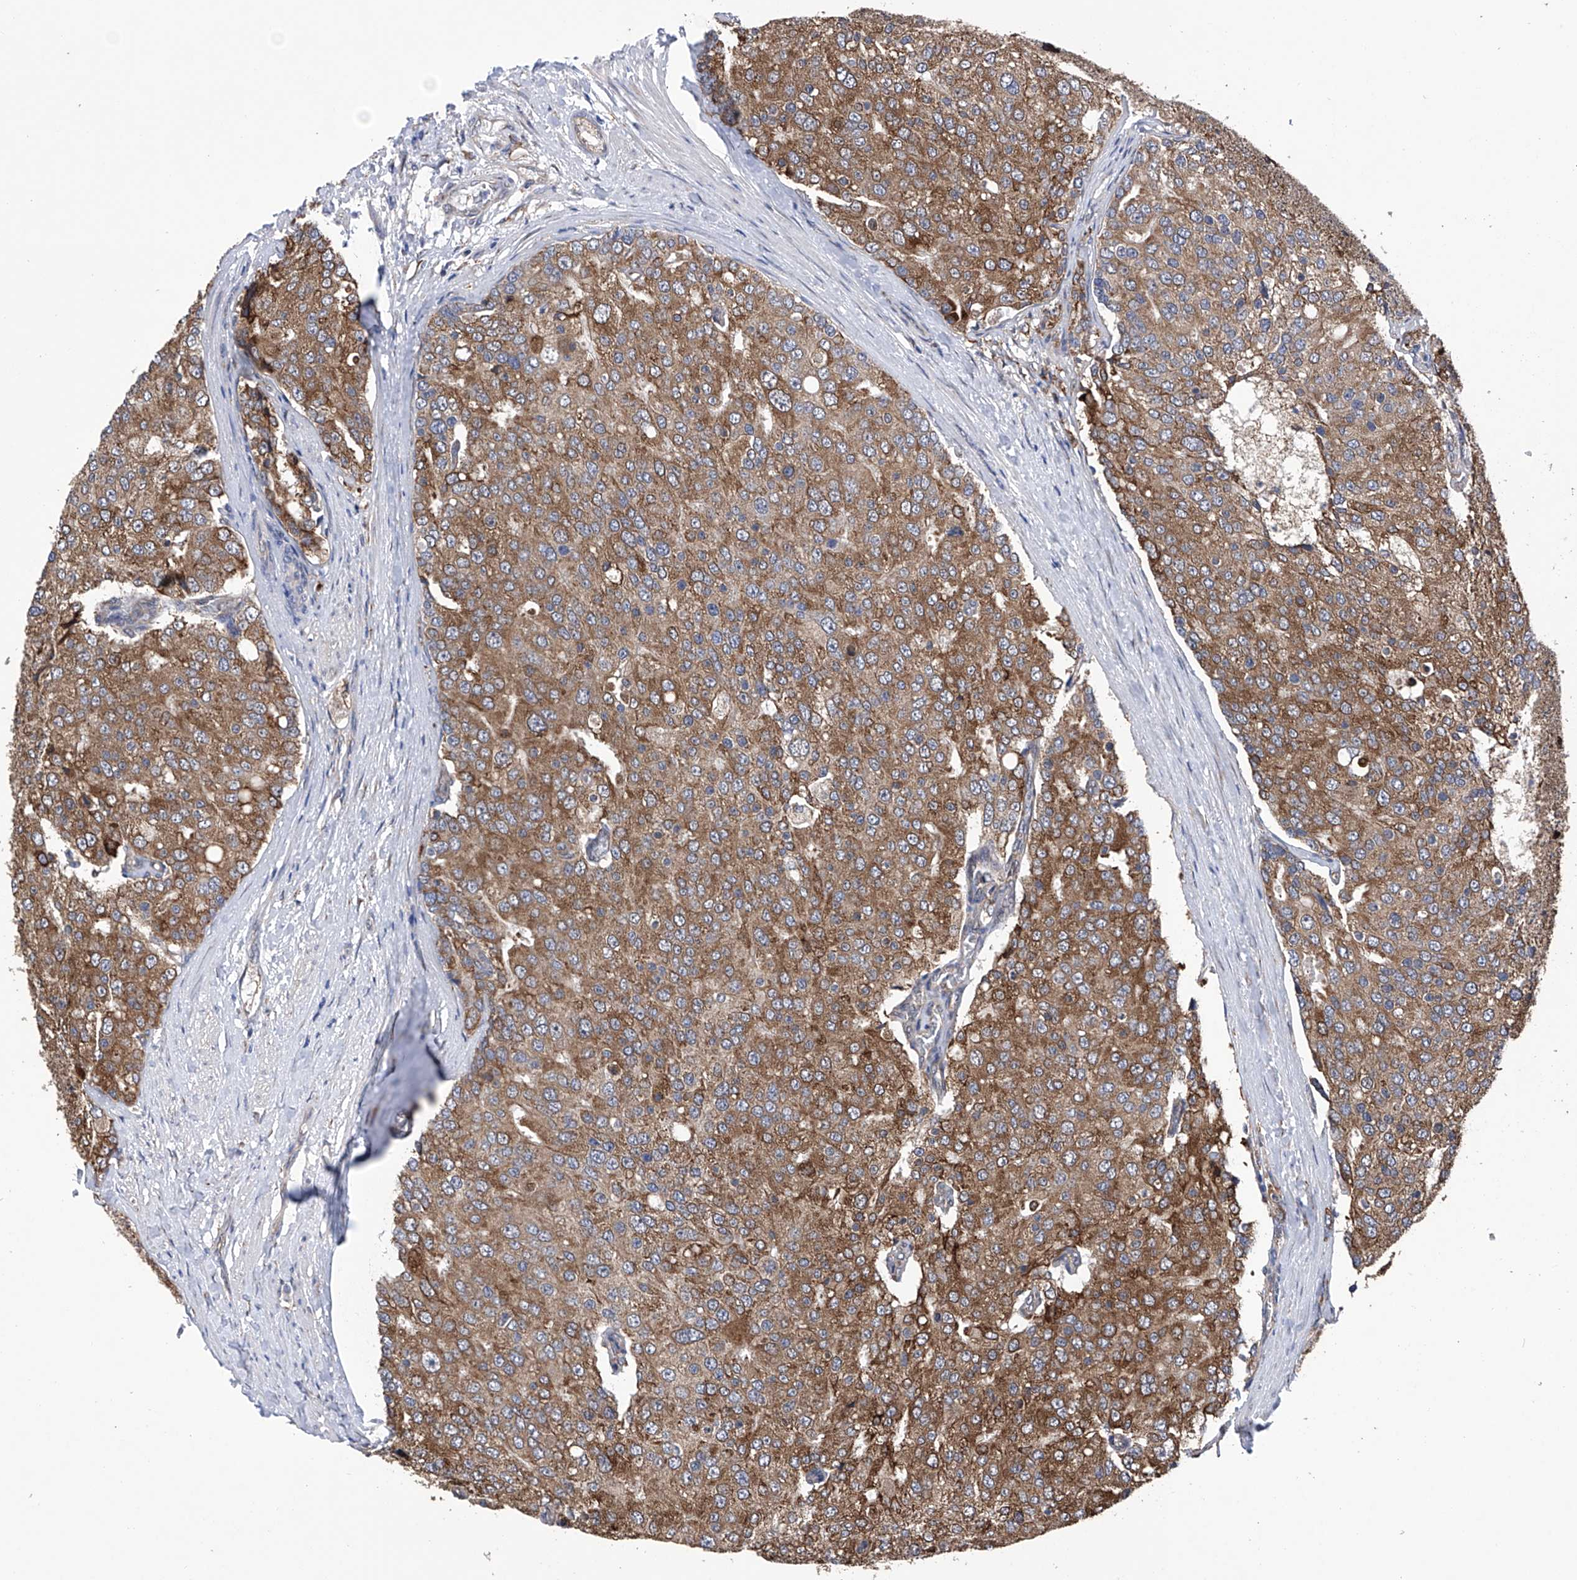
{"staining": {"intensity": "moderate", "quantity": ">75%", "location": "cytoplasmic/membranous"}, "tissue": "prostate cancer", "cell_type": "Tumor cells", "image_type": "cancer", "snomed": [{"axis": "morphology", "description": "Adenocarcinoma, High grade"}, {"axis": "topography", "description": "Prostate"}], "caption": "Moderate cytoplasmic/membranous positivity is present in about >75% of tumor cells in adenocarcinoma (high-grade) (prostate). (DAB IHC with brightfield microscopy, high magnification).", "gene": "DNAH8", "patient": {"sex": "male", "age": 50}}